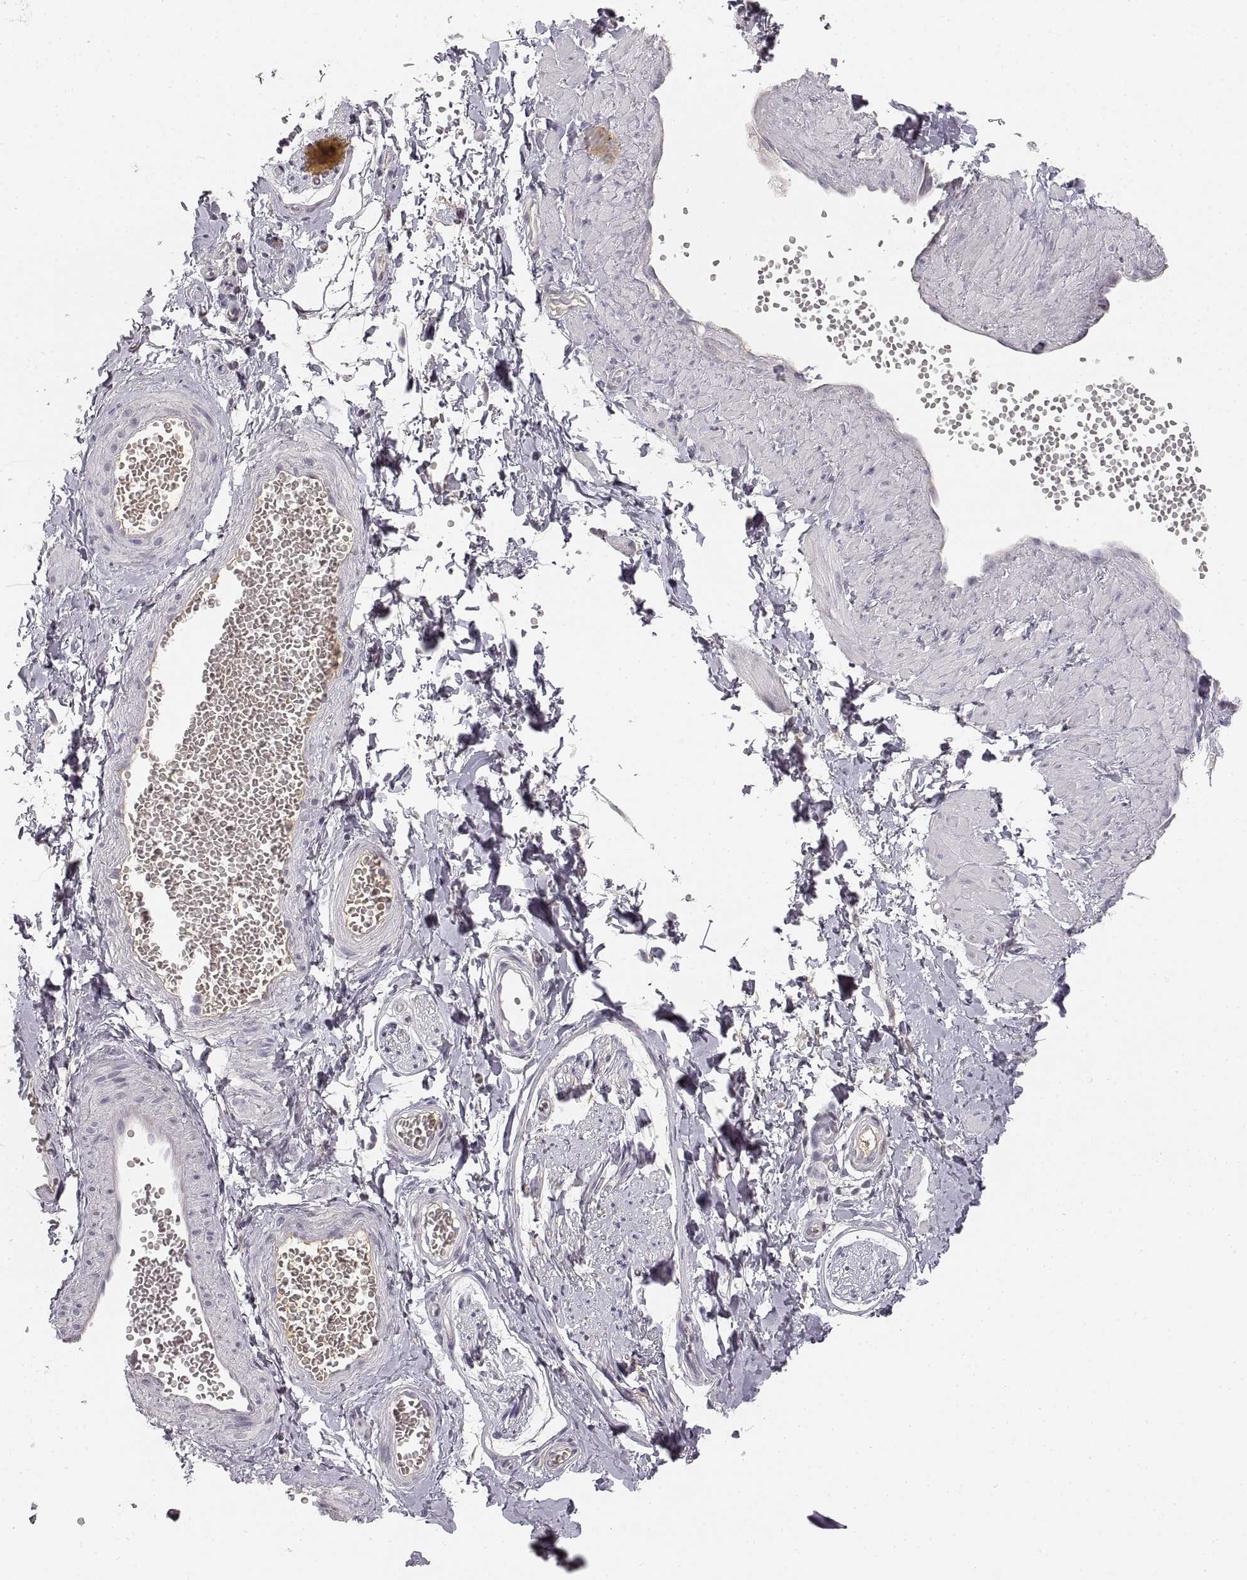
{"staining": {"intensity": "negative", "quantity": "none", "location": "none"}, "tissue": "adipose tissue", "cell_type": "Adipocytes", "image_type": "normal", "snomed": [{"axis": "morphology", "description": "Normal tissue, NOS"}, {"axis": "topography", "description": "Smooth muscle"}, {"axis": "topography", "description": "Peripheral nerve tissue"}], "caption": "This image is of benign adipose tissue stained with IHC to label a protein in brown with the nuclei are counter-stained blue. There is no staining in adipocytes.", "gene": "RUNDC3A", "patient": {"sex": "male", "age": 22}}